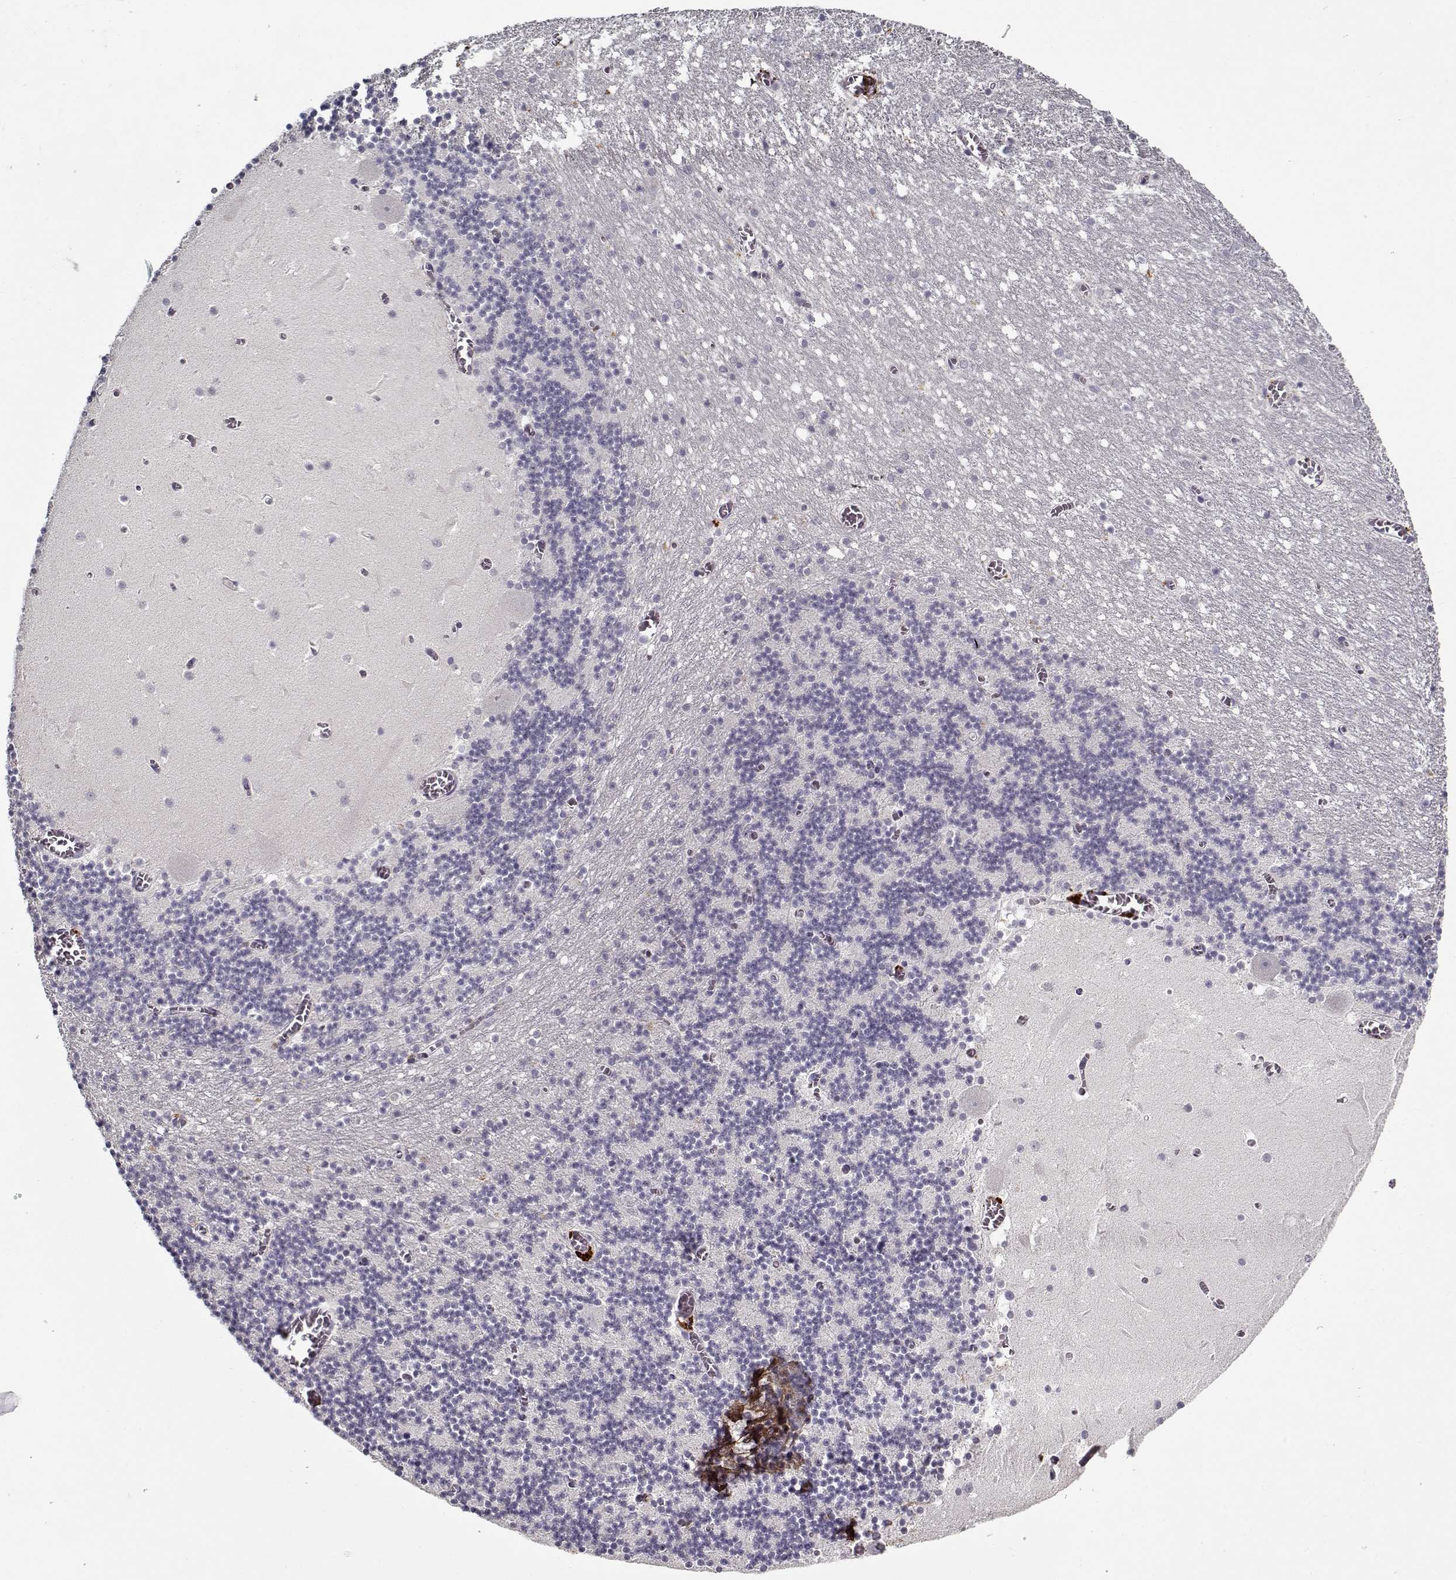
{"staining": {"intensity": "negative", "quantity": "none", "location": "none"}, "tissue": "cerebellum", "cell_type": "Cells in granular layer", "image_type": "normal", "snomed": [{"axis": "morphology", "description": "Normal tissue, NOS"}, {"axis": "topography", "description": "Cerebellum"}], "caption": "High power microscopy micrograph of an immunohistochemistry micrograph of benign cerebellum, revealing no significant expression in cells in granular layer.", "gene": "LUM", "patient": {"sex": "female", "age": 28}}